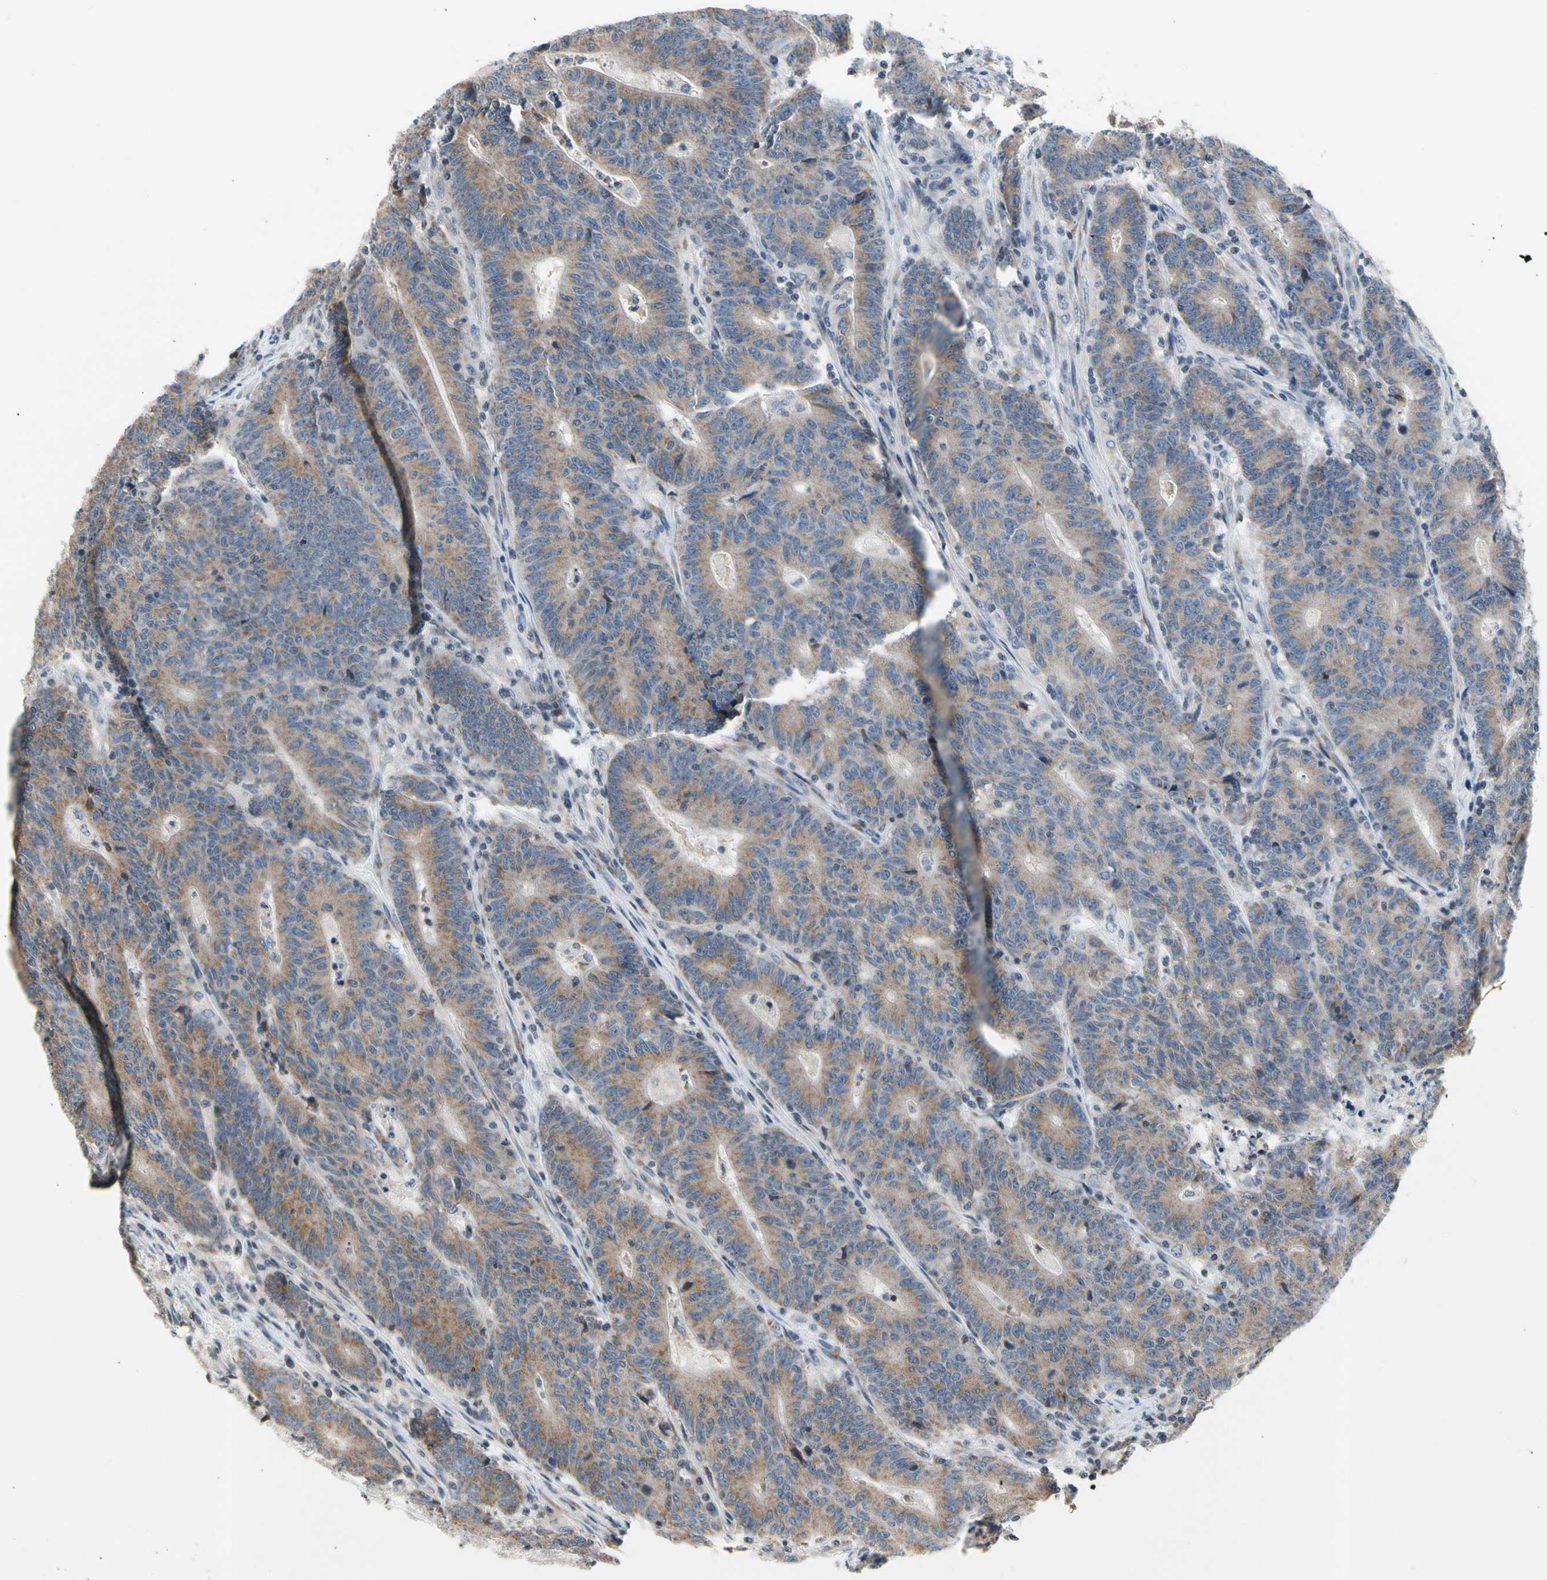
{"staining": {"intensity": "weak", "quantity": ">75%", "location": "cytoplasmic/membranous"}, "tissue": "colorectal cancer", "cell_type": "Tumor cells", "image_type": "cancer", "snomed": [{"axis": "morphology", "description": "Normal tissue, NOS"}, {"axis": "morphology", "description": "Adenocarcinoma, NOS"}, {"axis": "topography", "description": "Colon"}], "caption": "A histopathology image of human colorectal cancer (adenocarcinoma) stained for a protein reveals weak cytoplasmic/membranous brown staining in tumor cells. The protein is stained brown, and the nuclei are stained in blue (DAB (3,3'-diaminobenzidine) IHC with brightfield microscopy, high magnification).", "gene": "SOX30", "patient": {"sex": "female", "age": 75}}